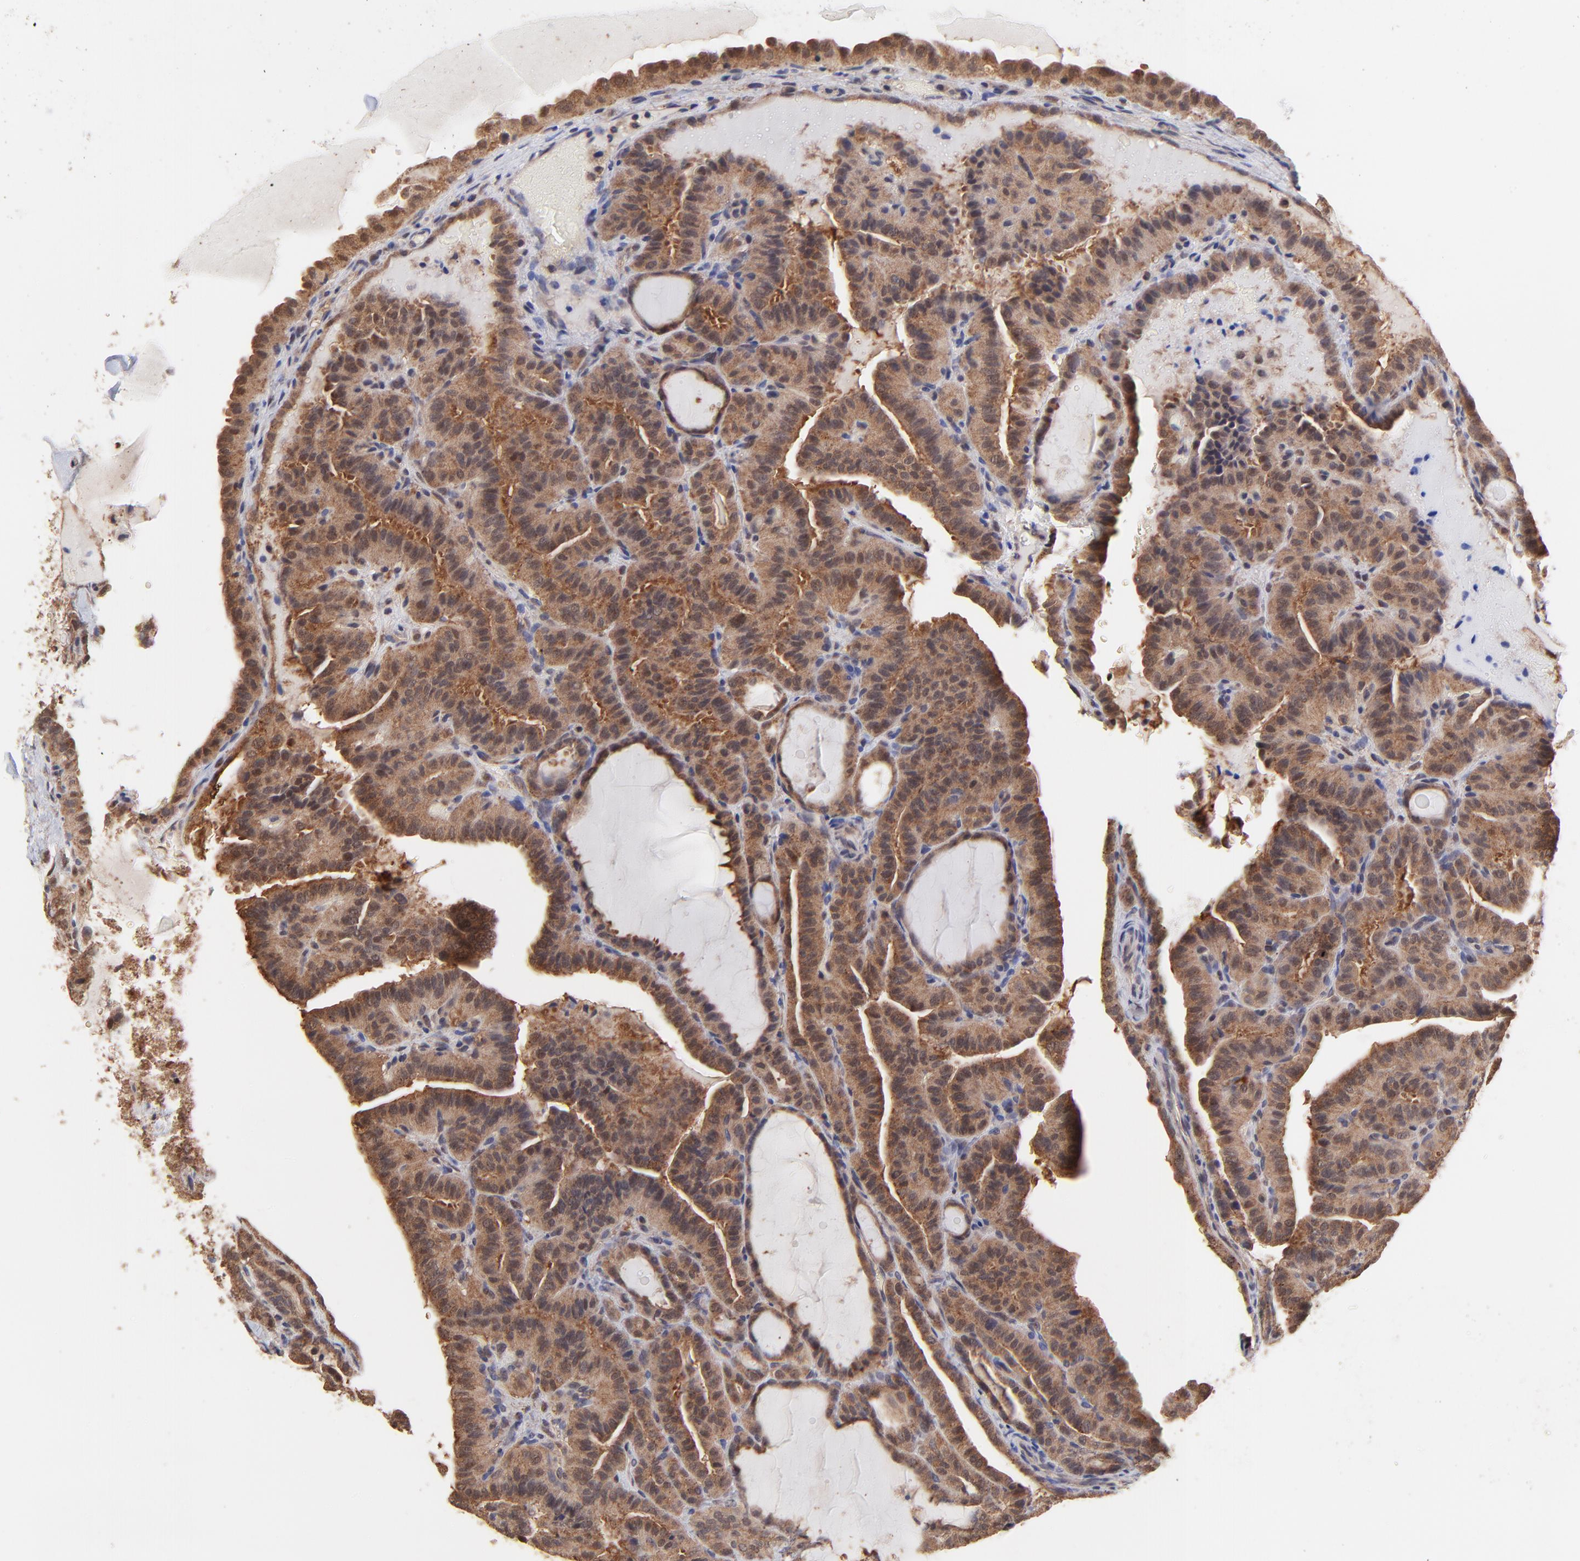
{"staining": {"intensity": "moderate", "quantity": ">75%", "location": "cytoplasmic/membranous"}, "tissue": "thyroid cancer", "cell_type": "Tumor cells", "image_type": "cancer", "snomed": [{"axis": "morphology", "description": "Papillary adenocarcinoma, NOS"}, {"axis": "topography", "description": "Thyroid gland"}], "caption": "This photomicrograph shows papillary adenocarcinoma (thyroid) stained with immunohistochemistry (IHC) to label a protein in brown. The cytoplasmic/membranous of tumor cells show moderate positivity for the protein. Nuclei are counter-stained blue.", "gene": "PSMA6", "patient": {"sex": "male", "age": 77}}